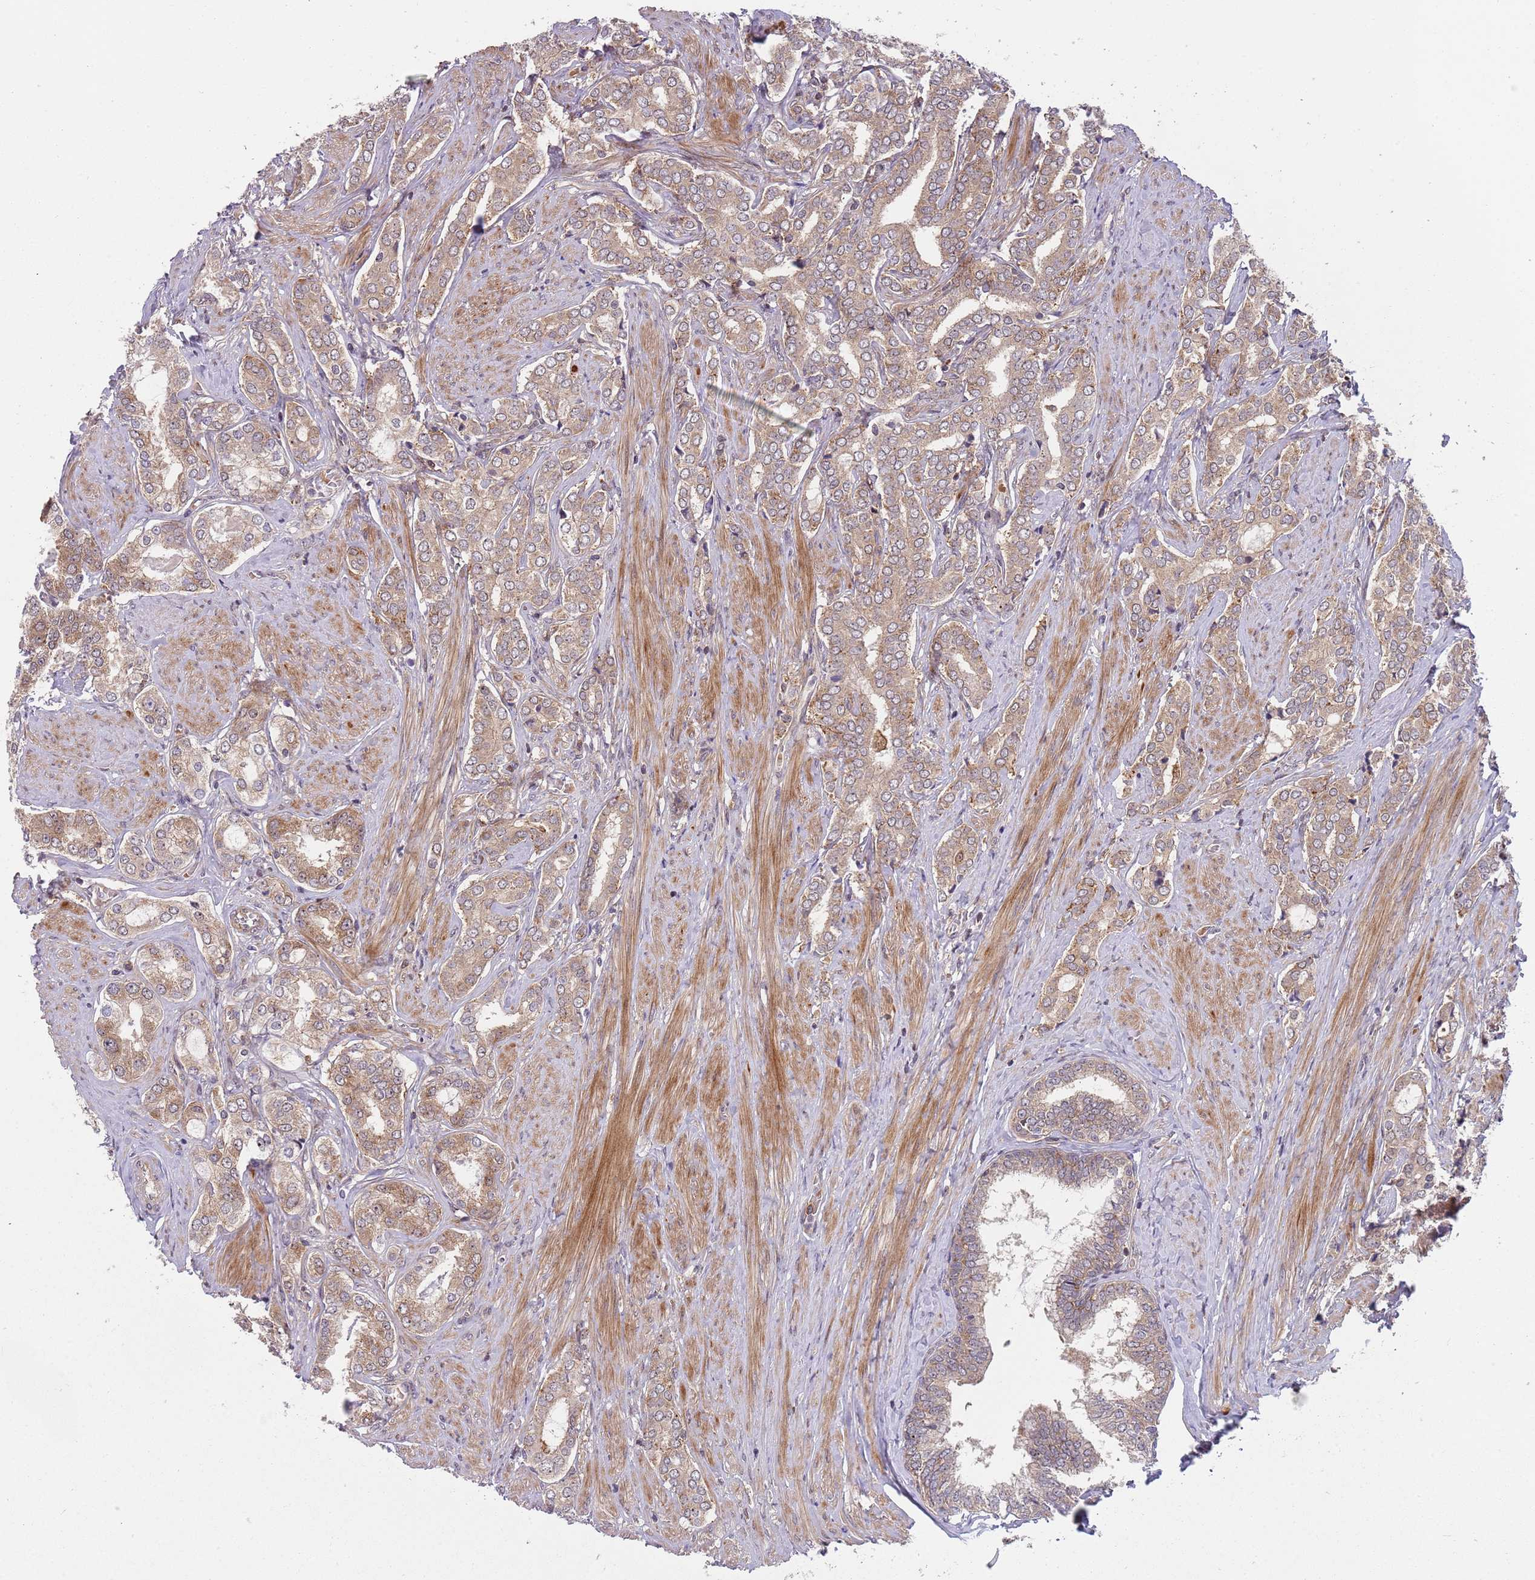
{"staining": {"intensity": "weak", "quantity": ">75%", "location": "cytoplasmic/membranous"}, "tissue": "prostate cancer", "cell_type": "Tumor cells", "image_type": "cancer", "snomed": [{"axis": "morphology", "description": "Adenocarcinoma, High grade"}, {"axis": "topography", "description": "Prostate"}], "caption": "Tumor cells demonstrate low levels of weak cytoplasmic/membranous staining in approximately >75% of cells in prostate cancer.", "gene": "GGA1", "patient": {"sex": "male", "age": 71}}